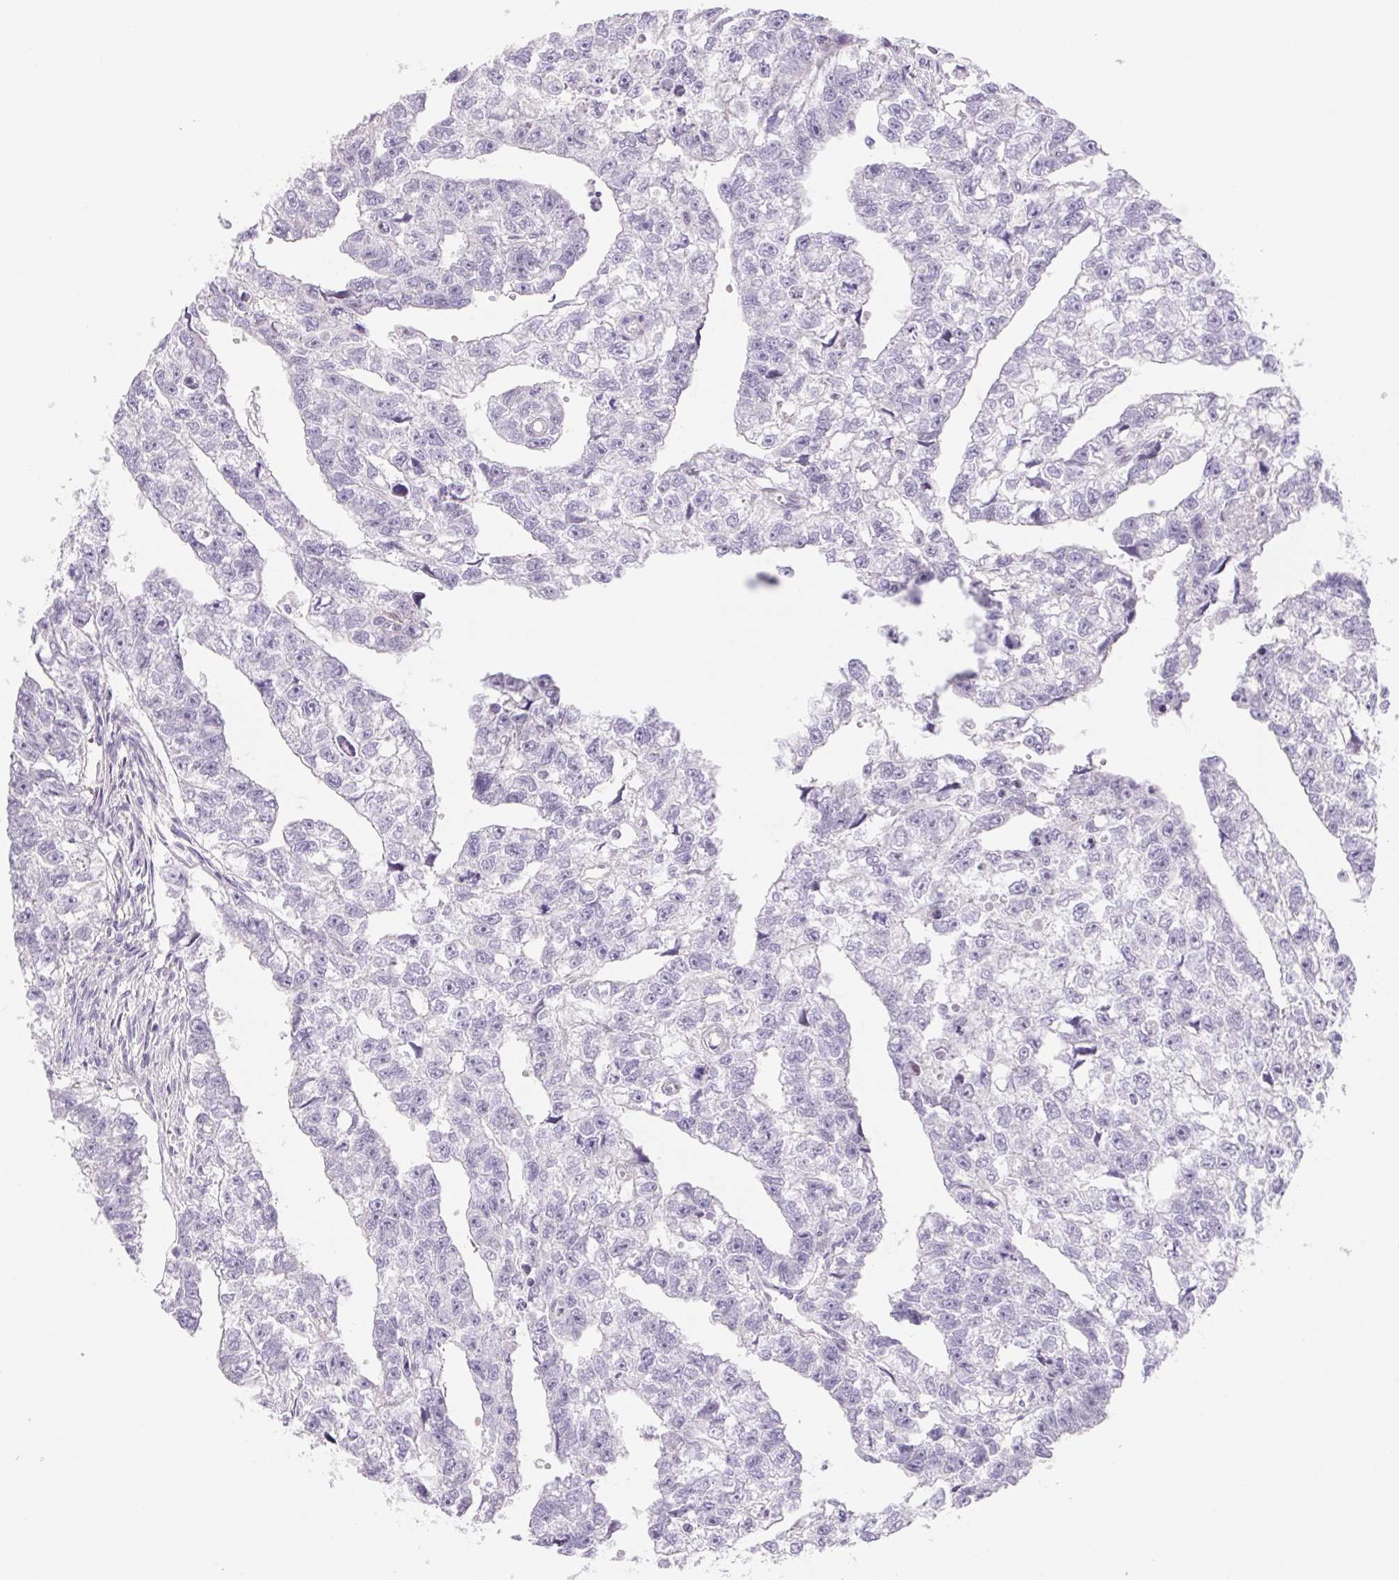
{"staining": {"intensity": "negative", "quantity": "none", "location": "none"}, "tissue": "testis cancer", "cell_type": "Tumor cells", "image_type": "cancer", "snomed": [{"axis": "morphology", "description": "Carcinoma, Embryonal, NOS"}, {"axis": "morphology", "description": "Teratoma, malignant, NOS"}, {"axis": "topography", "description": "Testis"}], "caption": "Immunohistochemical staining of human testis embryonal carcinoma exhibits no significant positivity in tumor cells.", "gene": "CTNND2", "patient": {"sex": "male", "age": 44}}